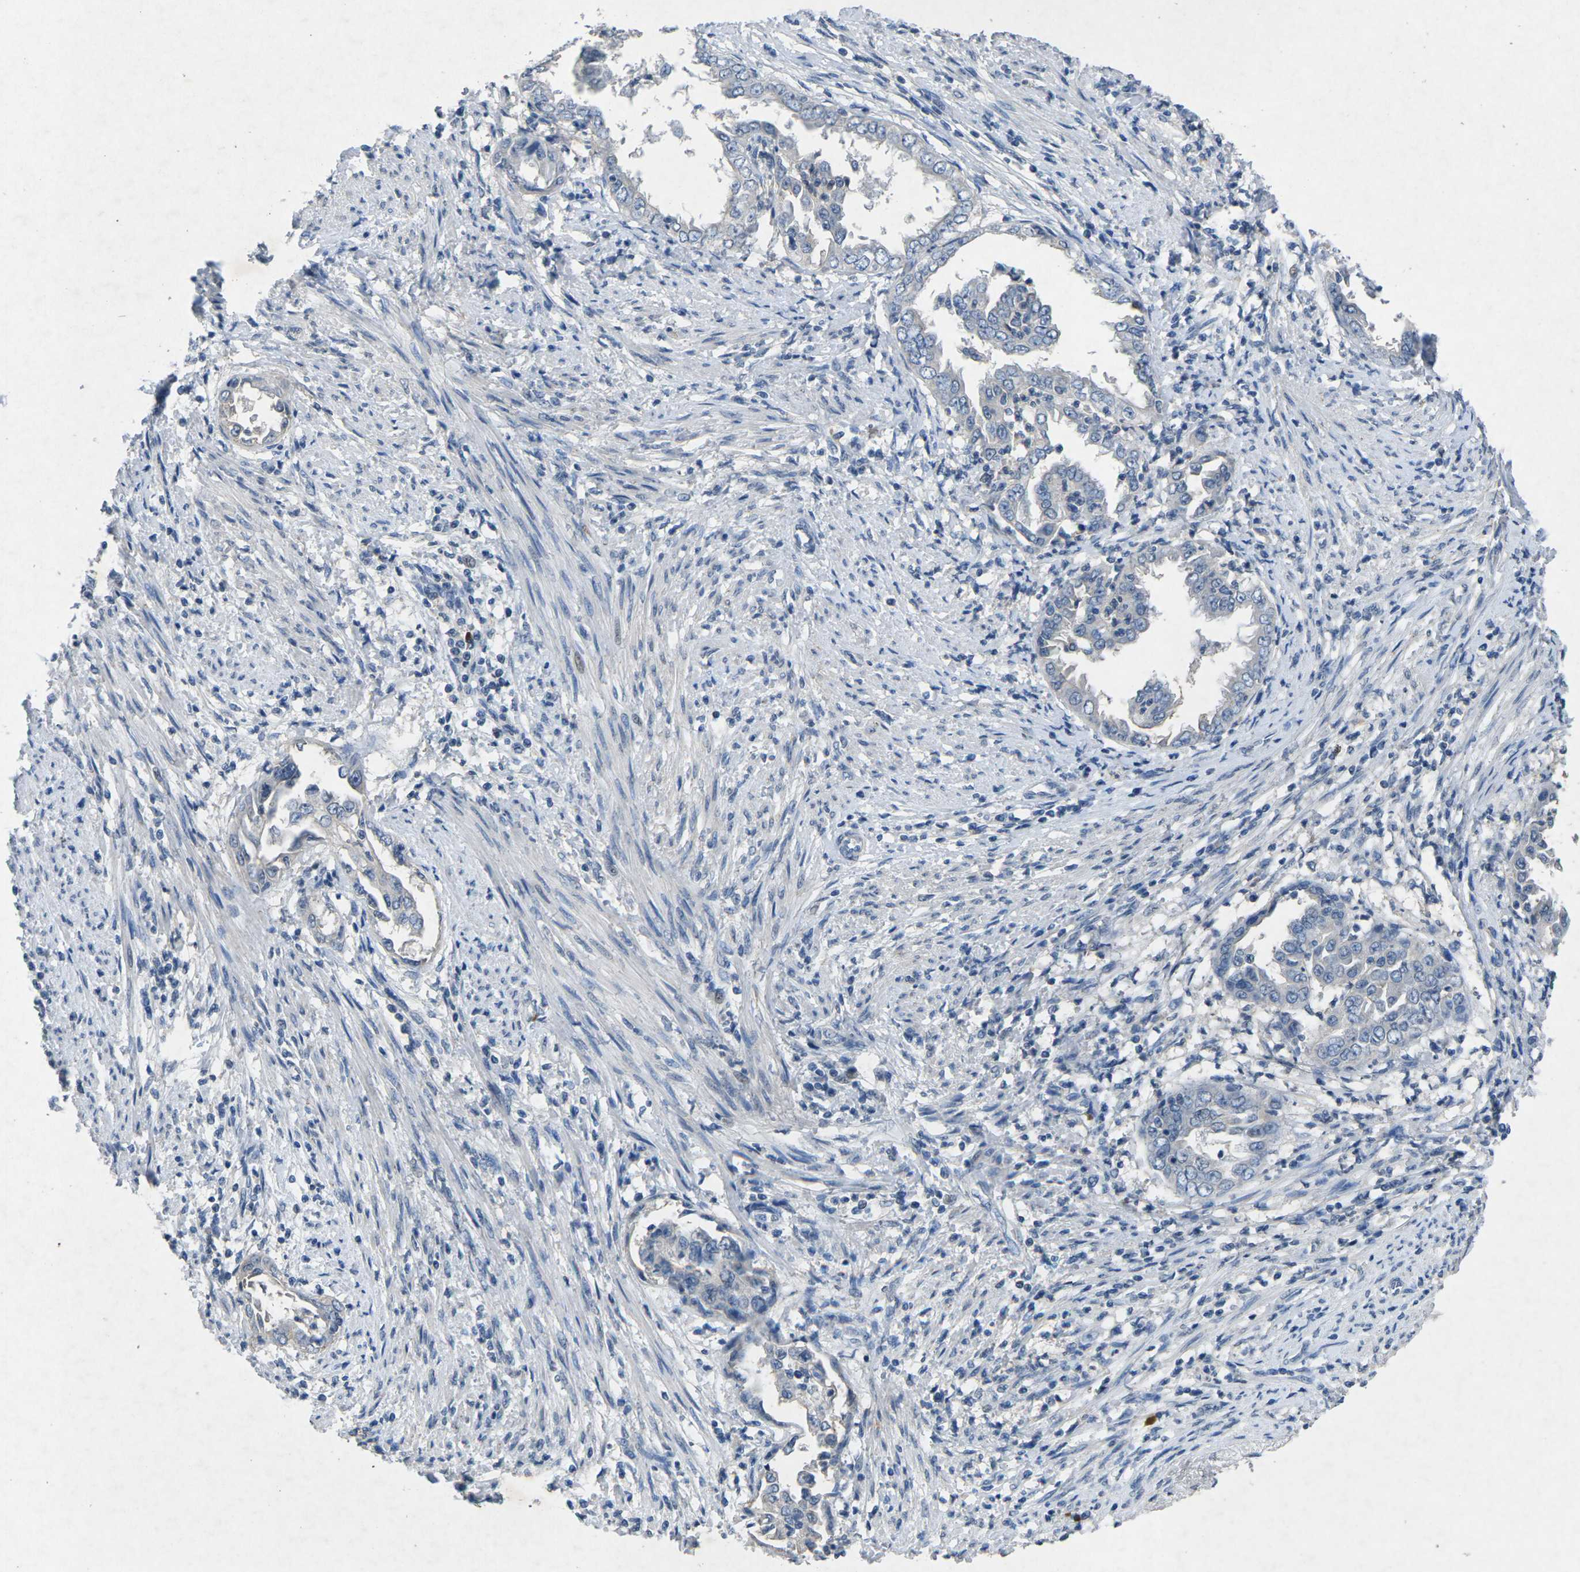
{"staining": {"intensity": "negative", "quantity": "none", "location": "none"}, "tissue": "endometrial cancer", "cell_type": "Tumor cells", "image_type": "cancer", "snomed": [{"axis": "morphology", "description": "Adenocarcinoma, NOS"}, {"axis": "topography", "description": "Endometrium"}], "caption": "This is an IHC image of endometrial adenocarcinoma. There is no staining in tumor cells.", "gene": "PLG", "patient": {"sex": "female", "age": 85}}